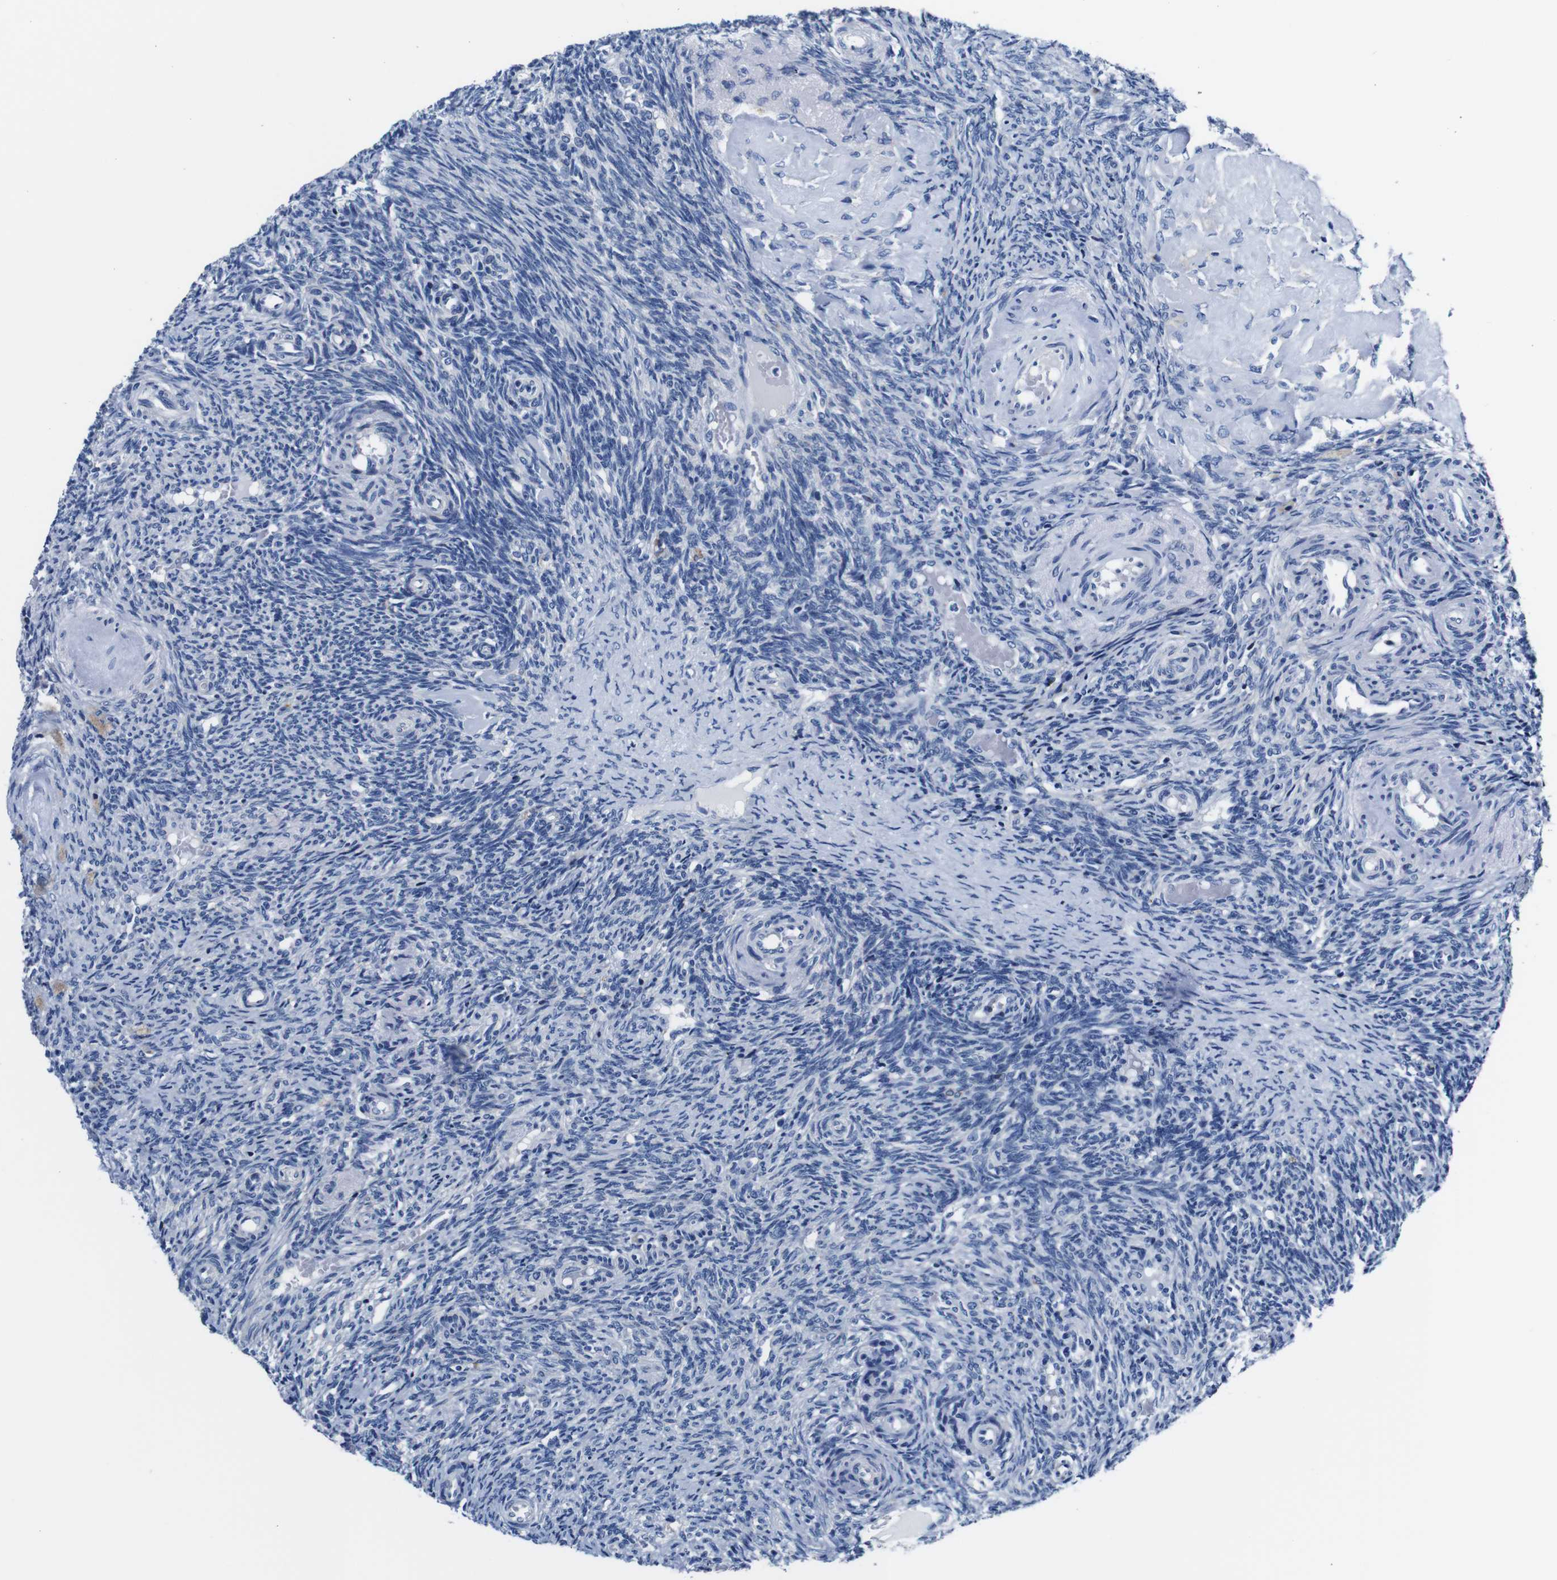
{"staining": {"intensity": "negative", "quantity": "none", "location": "none"}, "tissue": "ovary", "cell_type": "Ovarian stroma cells", "image_type": "normal", "snomed": [{"axis": "morphology", "description": "Normal tissue, NOS"}, {"axis": "topography", "description": "Ovary"}], "caption": "The histopathology image shows no staining of ovarian stroma cells in normal ovary. (DAB (3,3'-diaminobenzidine) immunohistochemistry (IHC) visualized using brightfield microscopy, high magnification).", "gene": "SNX19", "patient": {"sex": "female", "age": 41}}